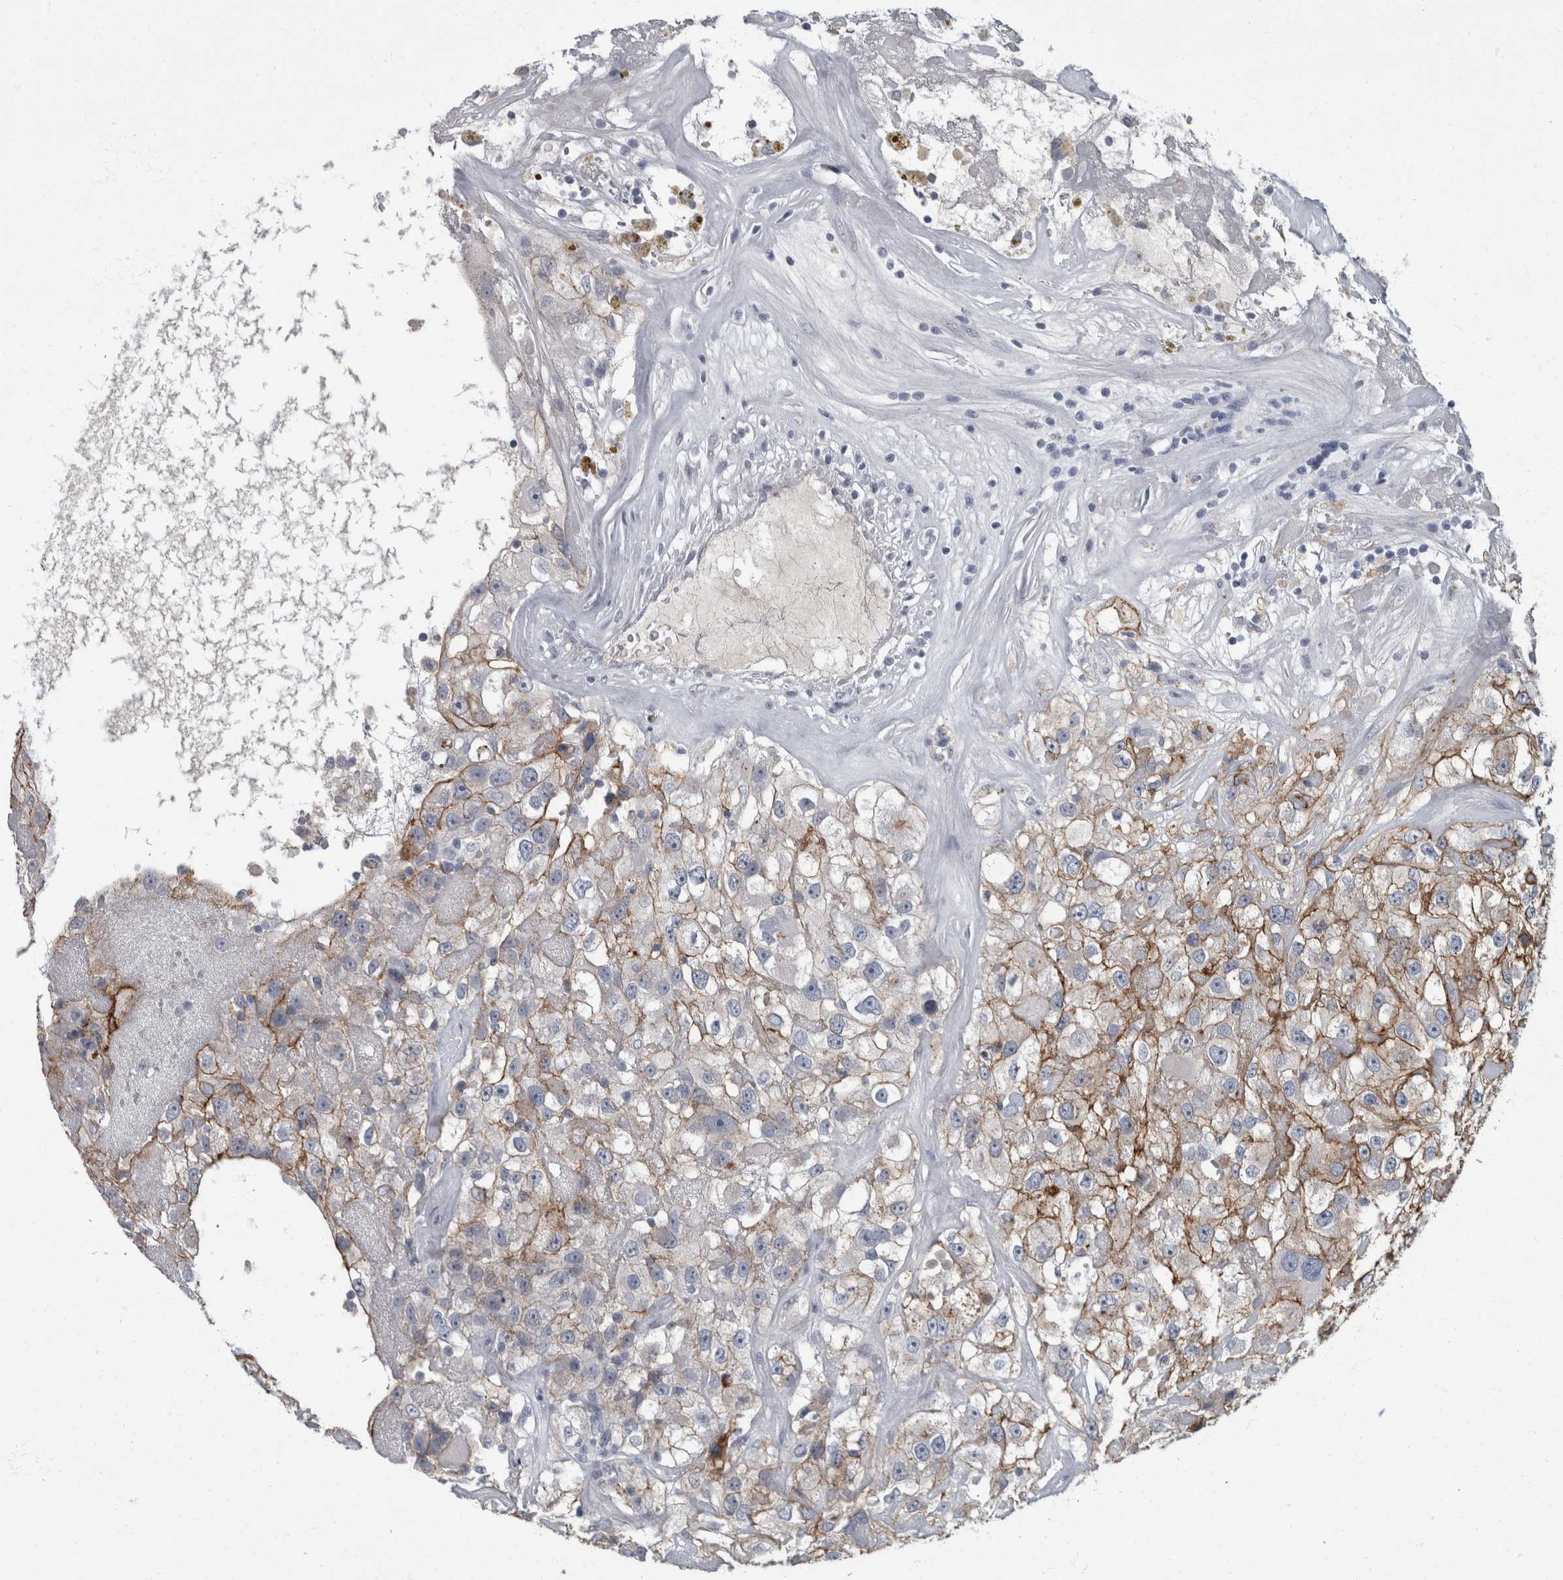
{"staining": {"intensity": "moderate", "quantity": "25%-75%", "location": "cytoplasmic/membranous"}, "tissue": "renal cancer", "cell_type": "Tumor cells", "image_type": "cancer", "snomed": [{"axis": "morphology", "description": "Adenocarcinoma, NOS"}, {"axis": "topography", "description": "Kidney"}], "caption": "Immunohistochemistry (DAB) staining of human renal cancer reveals moderate cytoplasmic/membranous protein positivity in approximately 25%-75% of tumor cells.", "gene": "DSG2", "patient": {"sex": "female", "age": 52}}